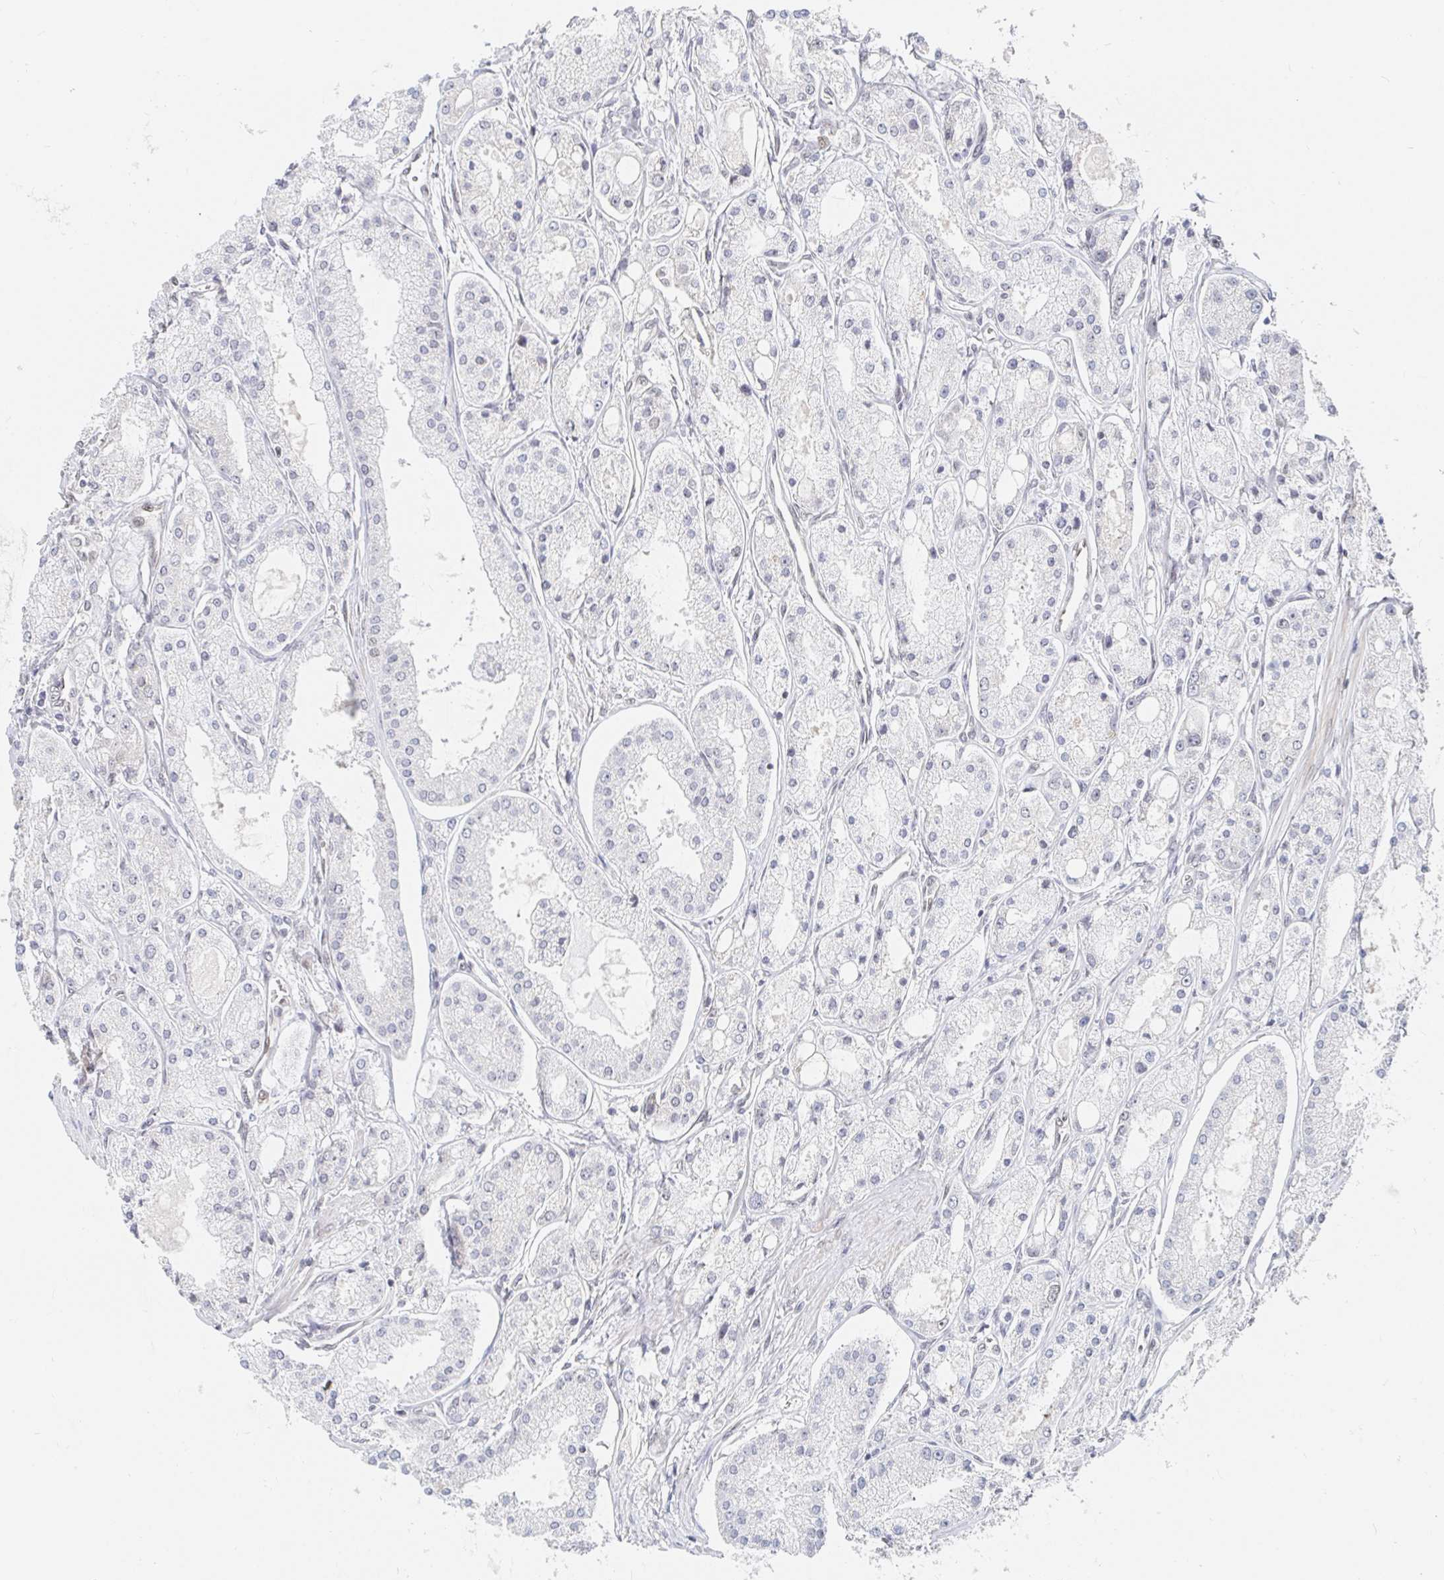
{"staining": {"intensity": "negative", "quantity": "none", "location": "none"}, "tissue": "prostate cancer", "cell_type": "Tumor cells", "image_type": "cancer", "snomed": [{"axis": "morphology", "description": "Adenocarcinoma, High grade"}, {"axis": "topography", "description": "Prostate"}], "caption": "Immunohistochemistry (IHC) micrograph of neoplastic tissue: prostate cancer (adenocarcinoma (high-grade)) stained with DAB demonstrates no significant protein expression in tumor cells. (Stains: DAB (3,3'-diaminobenzidine) immunohistochemistry (IHC) with hematoxylin counter stain, Microscopy: brightfield microscopy at high magnification).", "gene": "CHD2", "patient": {"sex": "male", "age": 66}}